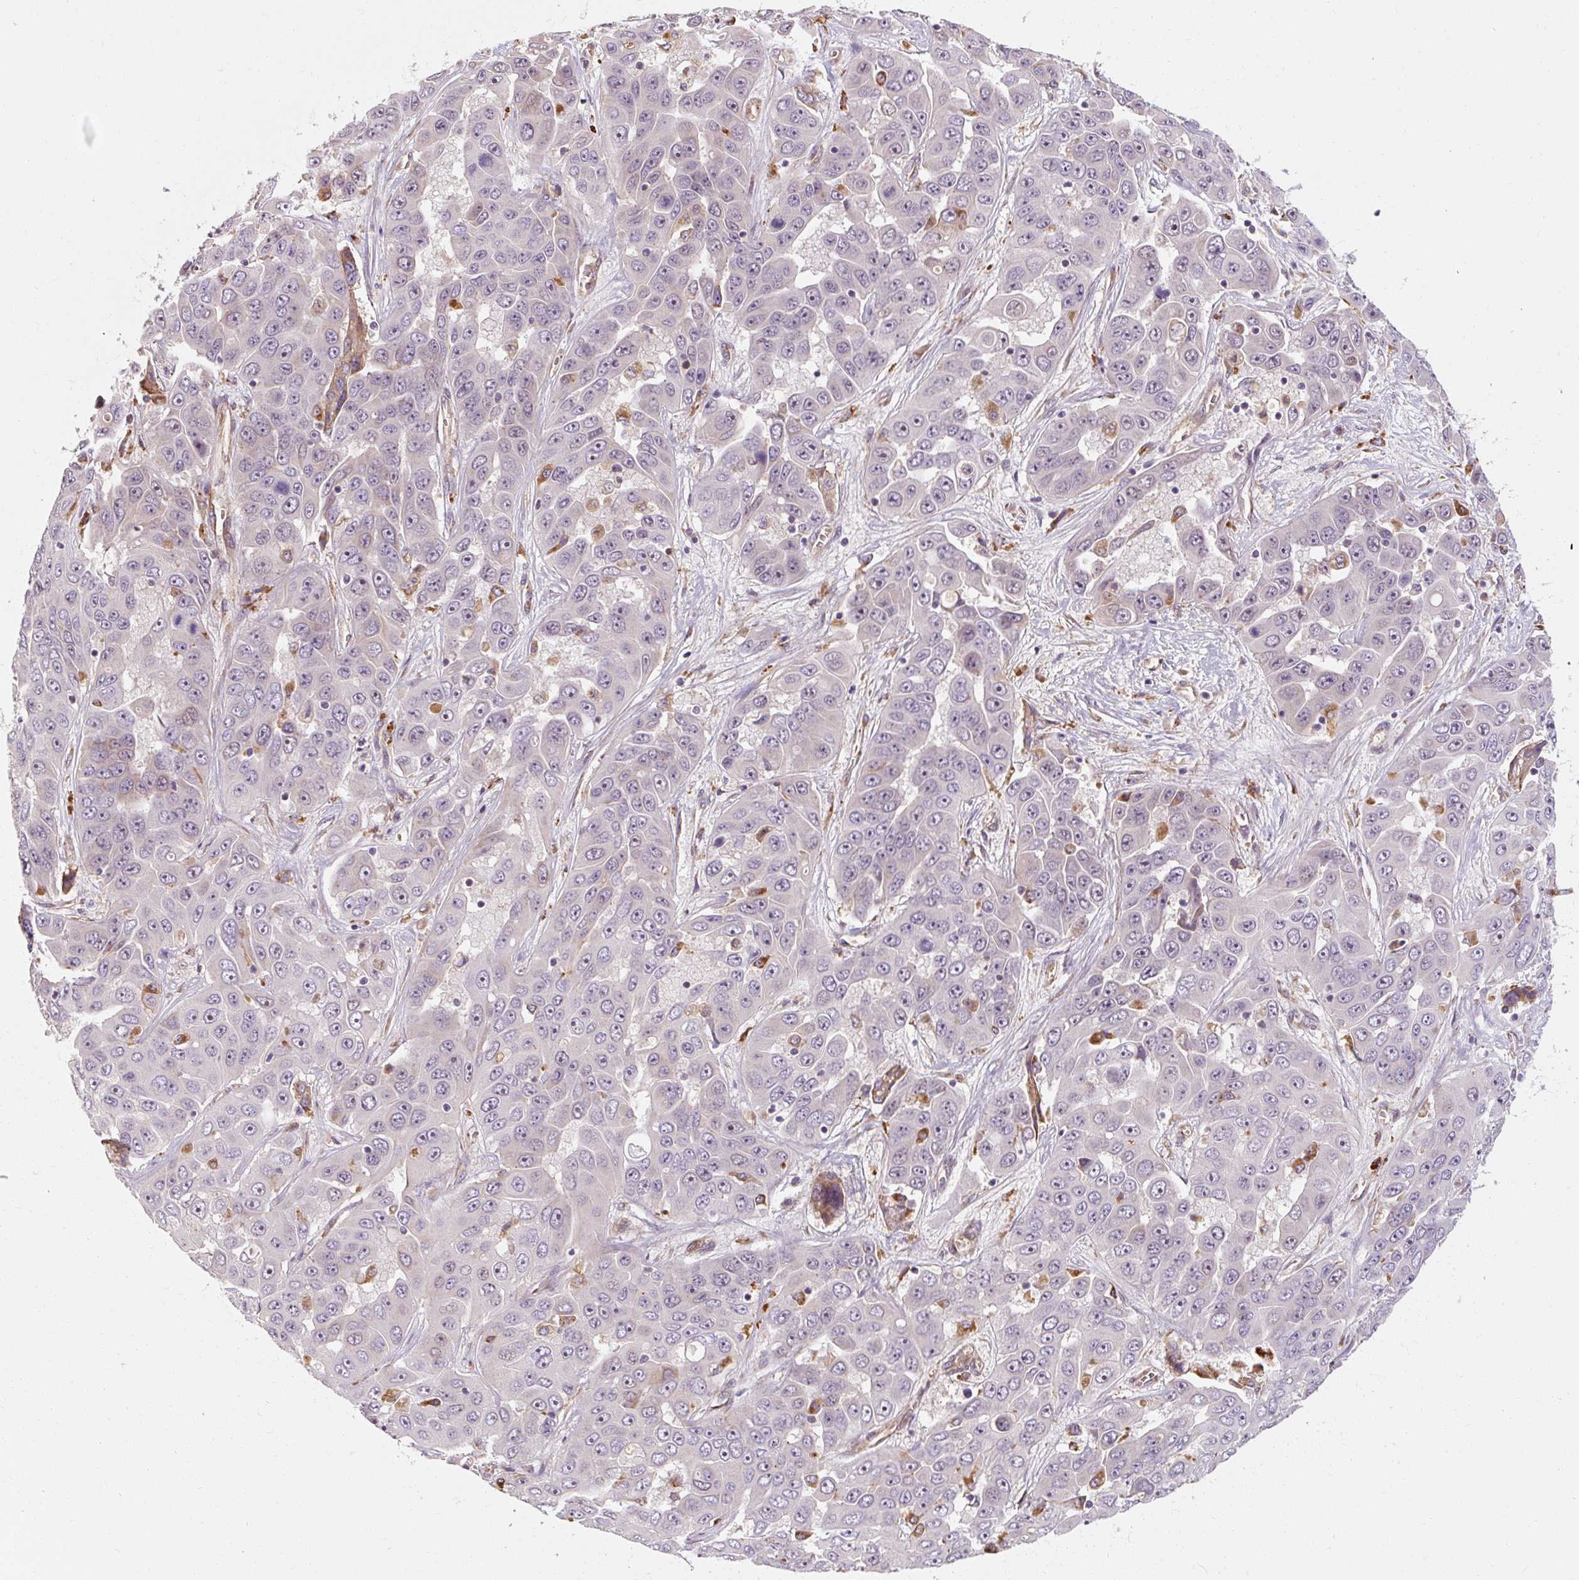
{"staining": {"intensity": "negative", "quantity": "none", "location": "none"}, "tissue": "liver cancer", "cell_type": "Tumor cells", "image_type": "cancer", "snomed": [{"axis": "morphology", "description": "Cholangiocarcinoma"}, {"axis": "topography", "description": "Liver"}], "caption": "The immunohistochemistry (IHC) micrograph has no significant positivity in tumor cells of liver cholangiocarcinoma tissue. The staining is performed using DAB brown chromogen with nuclei counter-stained in using hematoxylin.", "gene": "TBC1D4", "patient": {"sex": "female", "age": 52}}